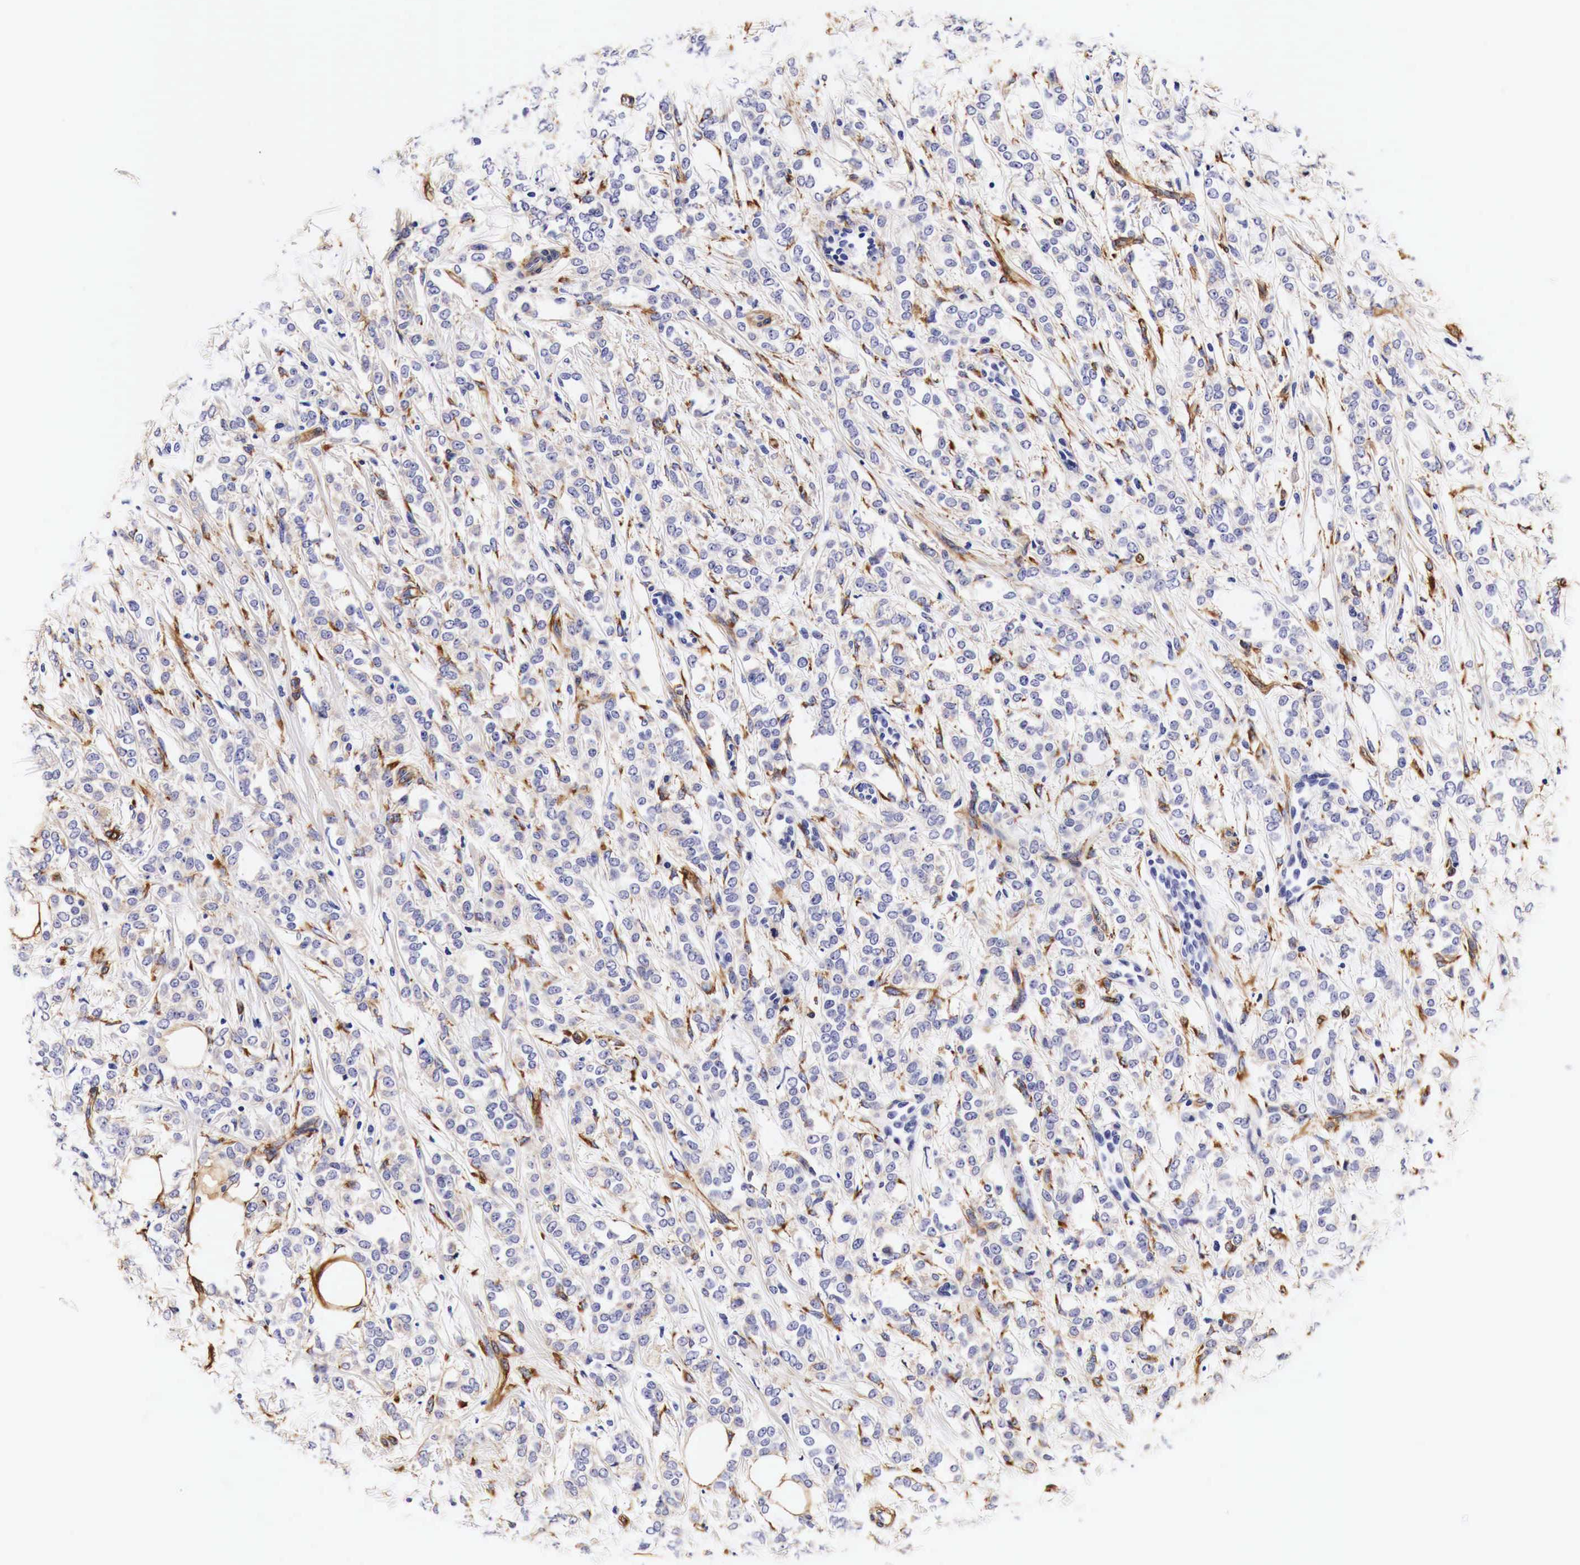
{"staining": {"intensity": "negative", "quantity": "none", "location": "none"}, "tissue": "breast cancer", "cell_type": "Tumor cells", "image_type": "cancer", "snomed": [{"axis": "morphology", "description": "Duct carcinoma"}, {"axis": "topography", "description": "Breast"}], "caption": "Photomicrograph shows no significant protein staining in tumor cells of intraductal carcinoma (breast).", "gene": "LAMB2", "patient": {"sex": "female", "age": 53}}